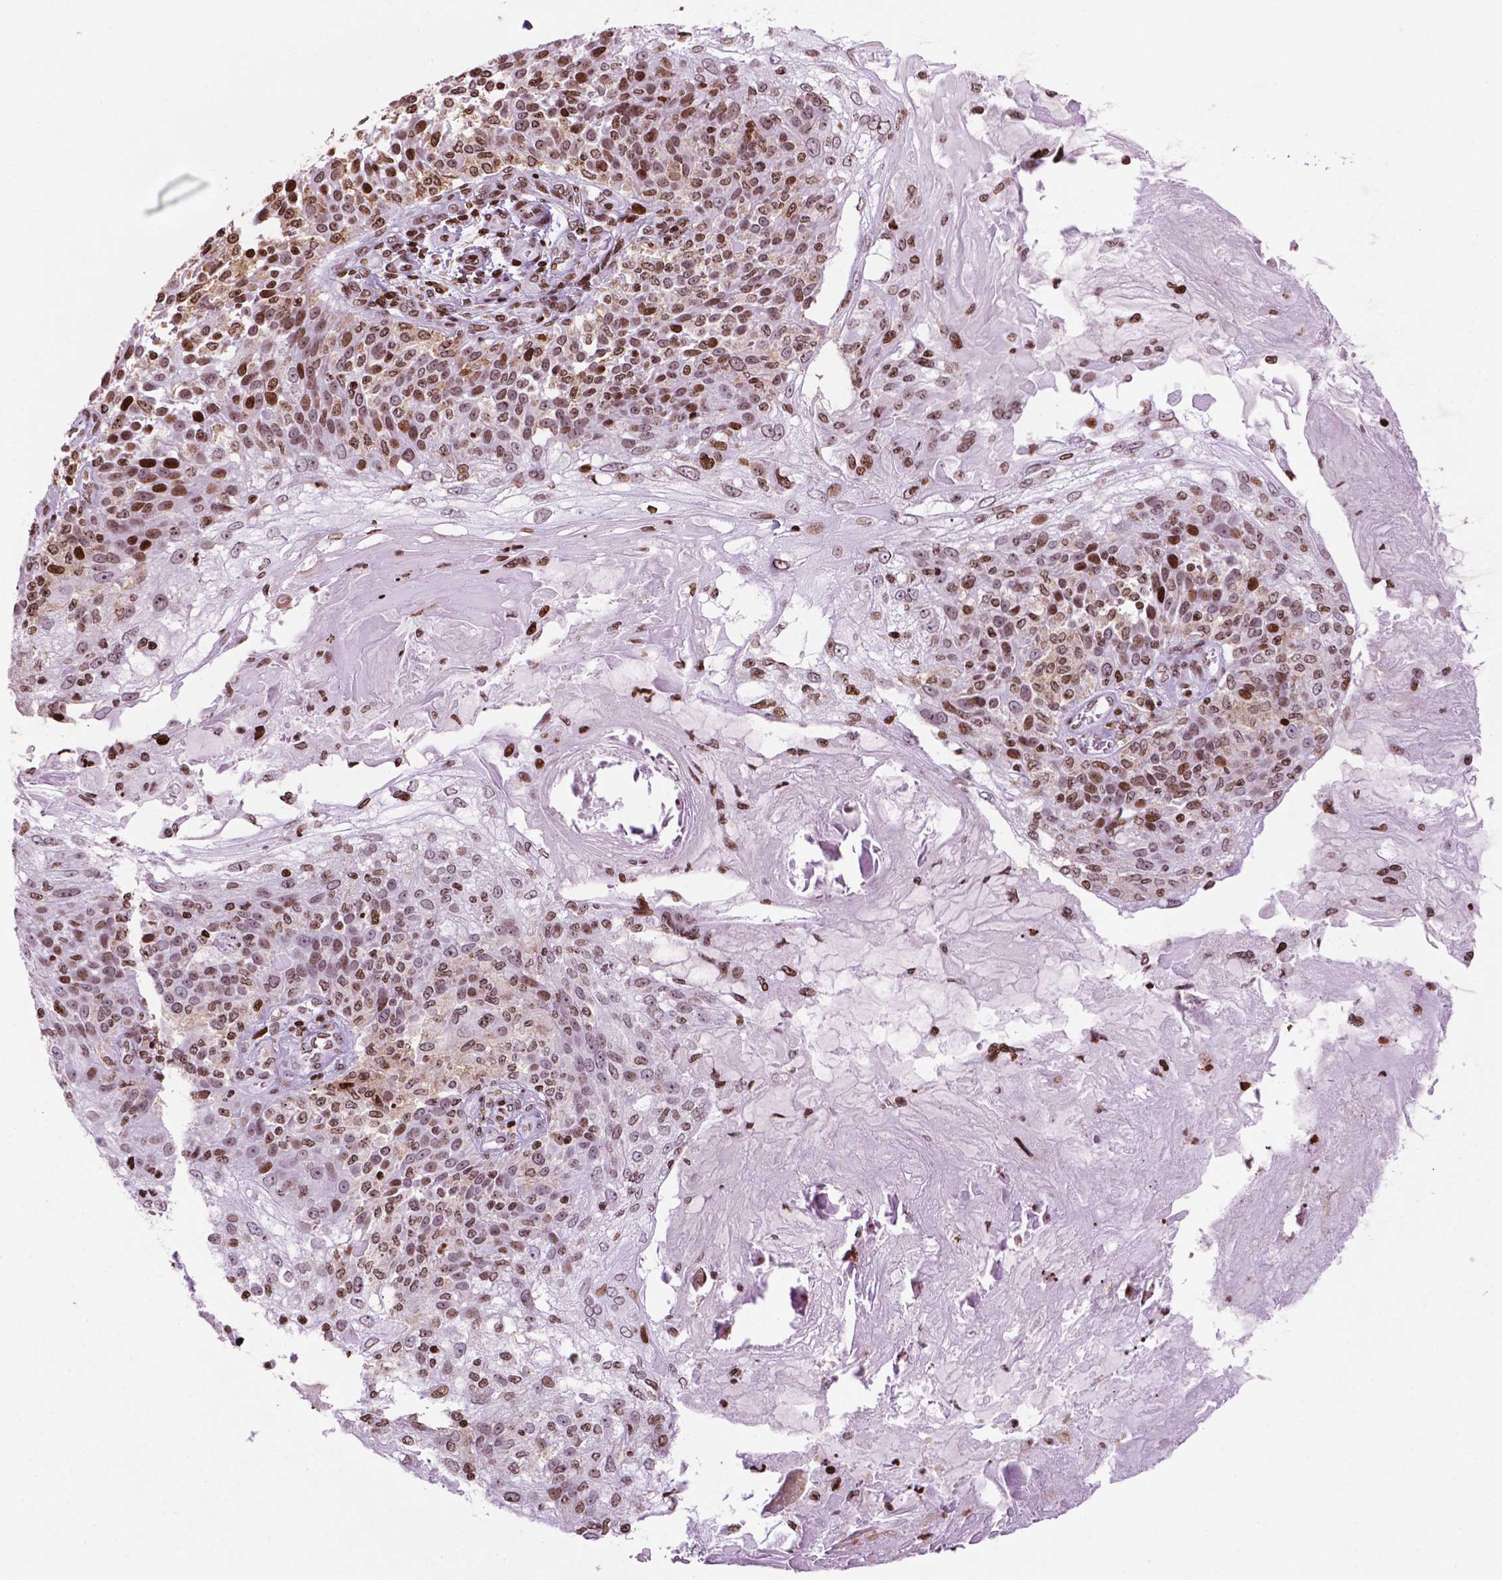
{"staining": {"intensity": "moderate", "quantity": ">75%", "location": "nuclear"}, "tissue": "skin cancer", "cell_type": "Tumor cells", "image_type": "cancer", "snomed": [{"axis": "morphology", "description": "Normal tissue, NOS"}, {"axis": "morphology", "description": "Squamous cell carcinoma, NOS"}, {"axis": "topography", "description": "Skin"}], "caption": "Immunohistochemistry (IHC) of human skin cancer (squamous cell carcinoma) demonstrates medium levels of moderate nuclear expression in about >75% of tumor cells. The staining is performed using DAB (3,3'-diaminobenzidine) brown chromogen to label protein expression. The nuclei are counter-stained blue using hematoxylin.", "gene": "TMEM250", "patient": {"sex": "female", "age": 83}}